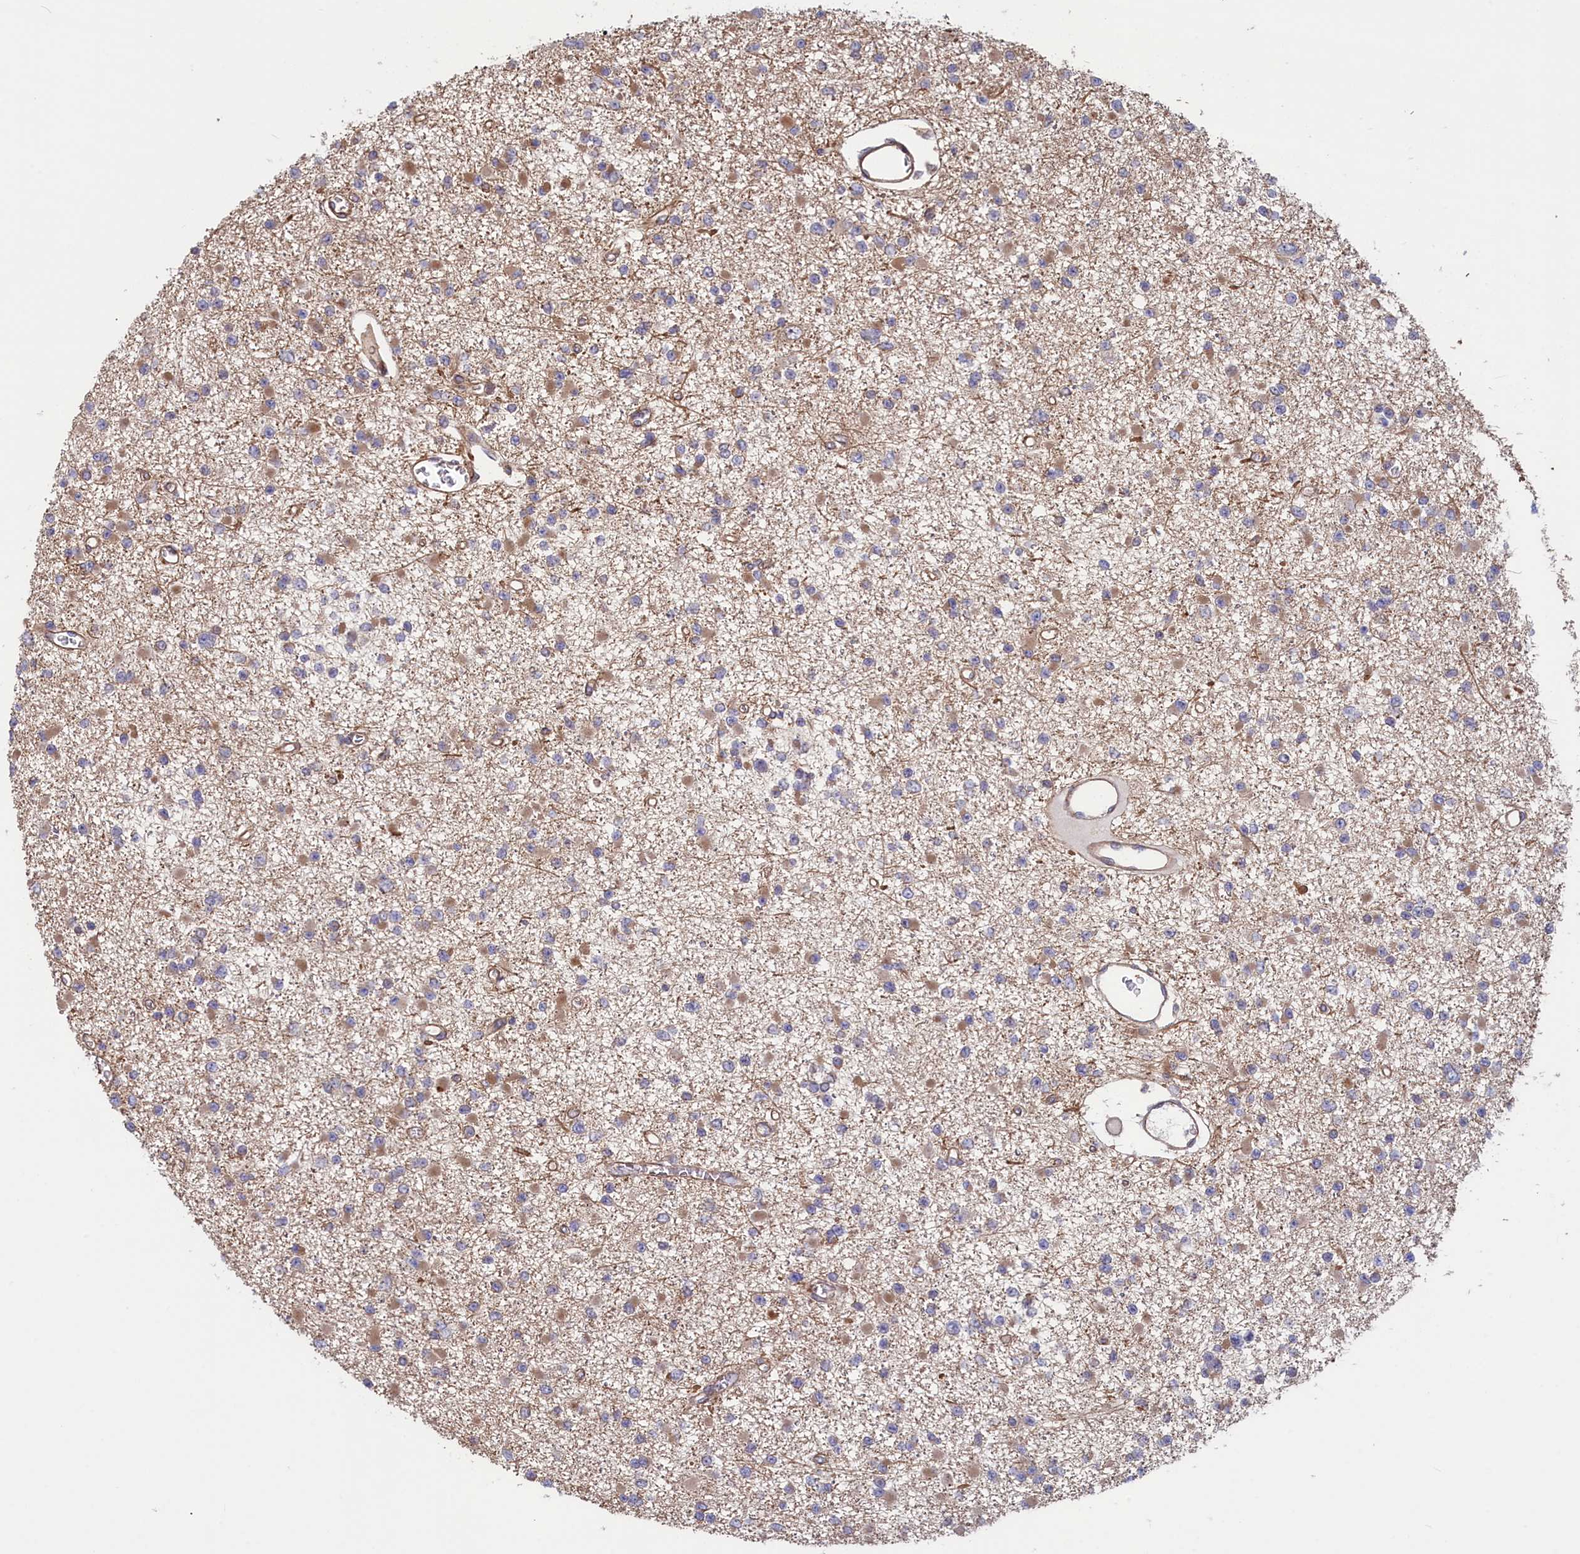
{"staining": {"intensity": "weak", "quantity": "<25%", "location": "cytoplasmic/membranous"}, "tissue": "glioma", "cell_type": "Tumor cells", "image_type": "cancer", "snomed": [{"axis": "morphology", "description": "Glioma, malignant, Low grade"}, {"axis": "topography", "description": "Brain"}], "caption": "Immunohistochemical staining of low-grade glioma (malignant) exhibits no significant positivity in tumor cells.", "gene": "RILPL1", "patient": {"sex": "female", "age": 22}}